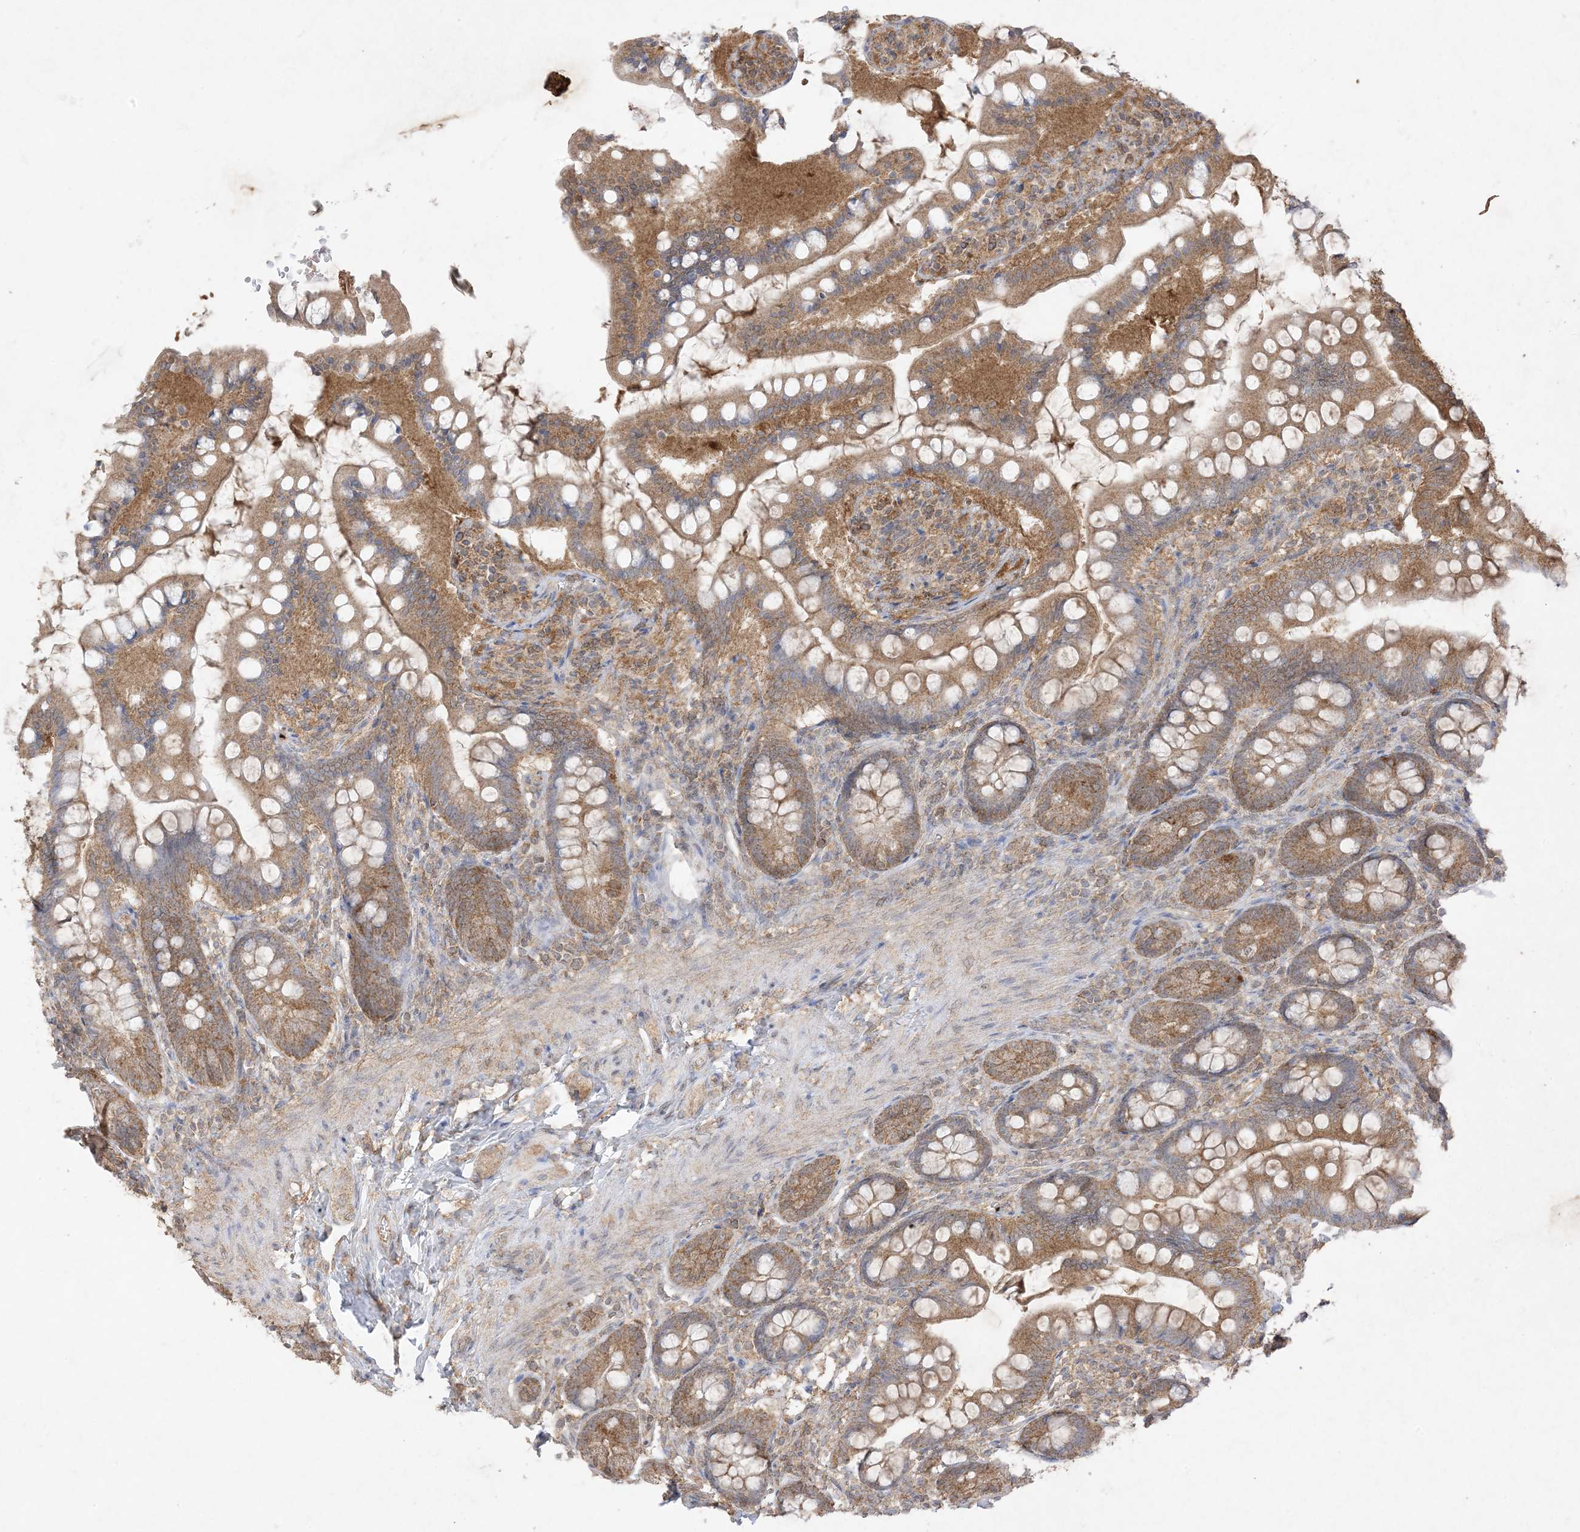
{"staining": {"intensity": "moderate", "quantity": ">75%", "location": "cytoplasmic/membranous"}, "tissue": "small intestine", "cell_type": "Glandular cells", "image_type": "normal", "snomed": [{"axis": "morphology", "description": "Normal tissue, NOS"}, {"axis": "topography", "description": "Small intestine"}], "caption": "Immunohistochemical staining of benign small intestine reveals medium levels of moderate cytoplasmic/membranous expression in about >75% of glandular cells.", "gene": "UBE2C", "patient": {"sex": "male", "age": 7}}